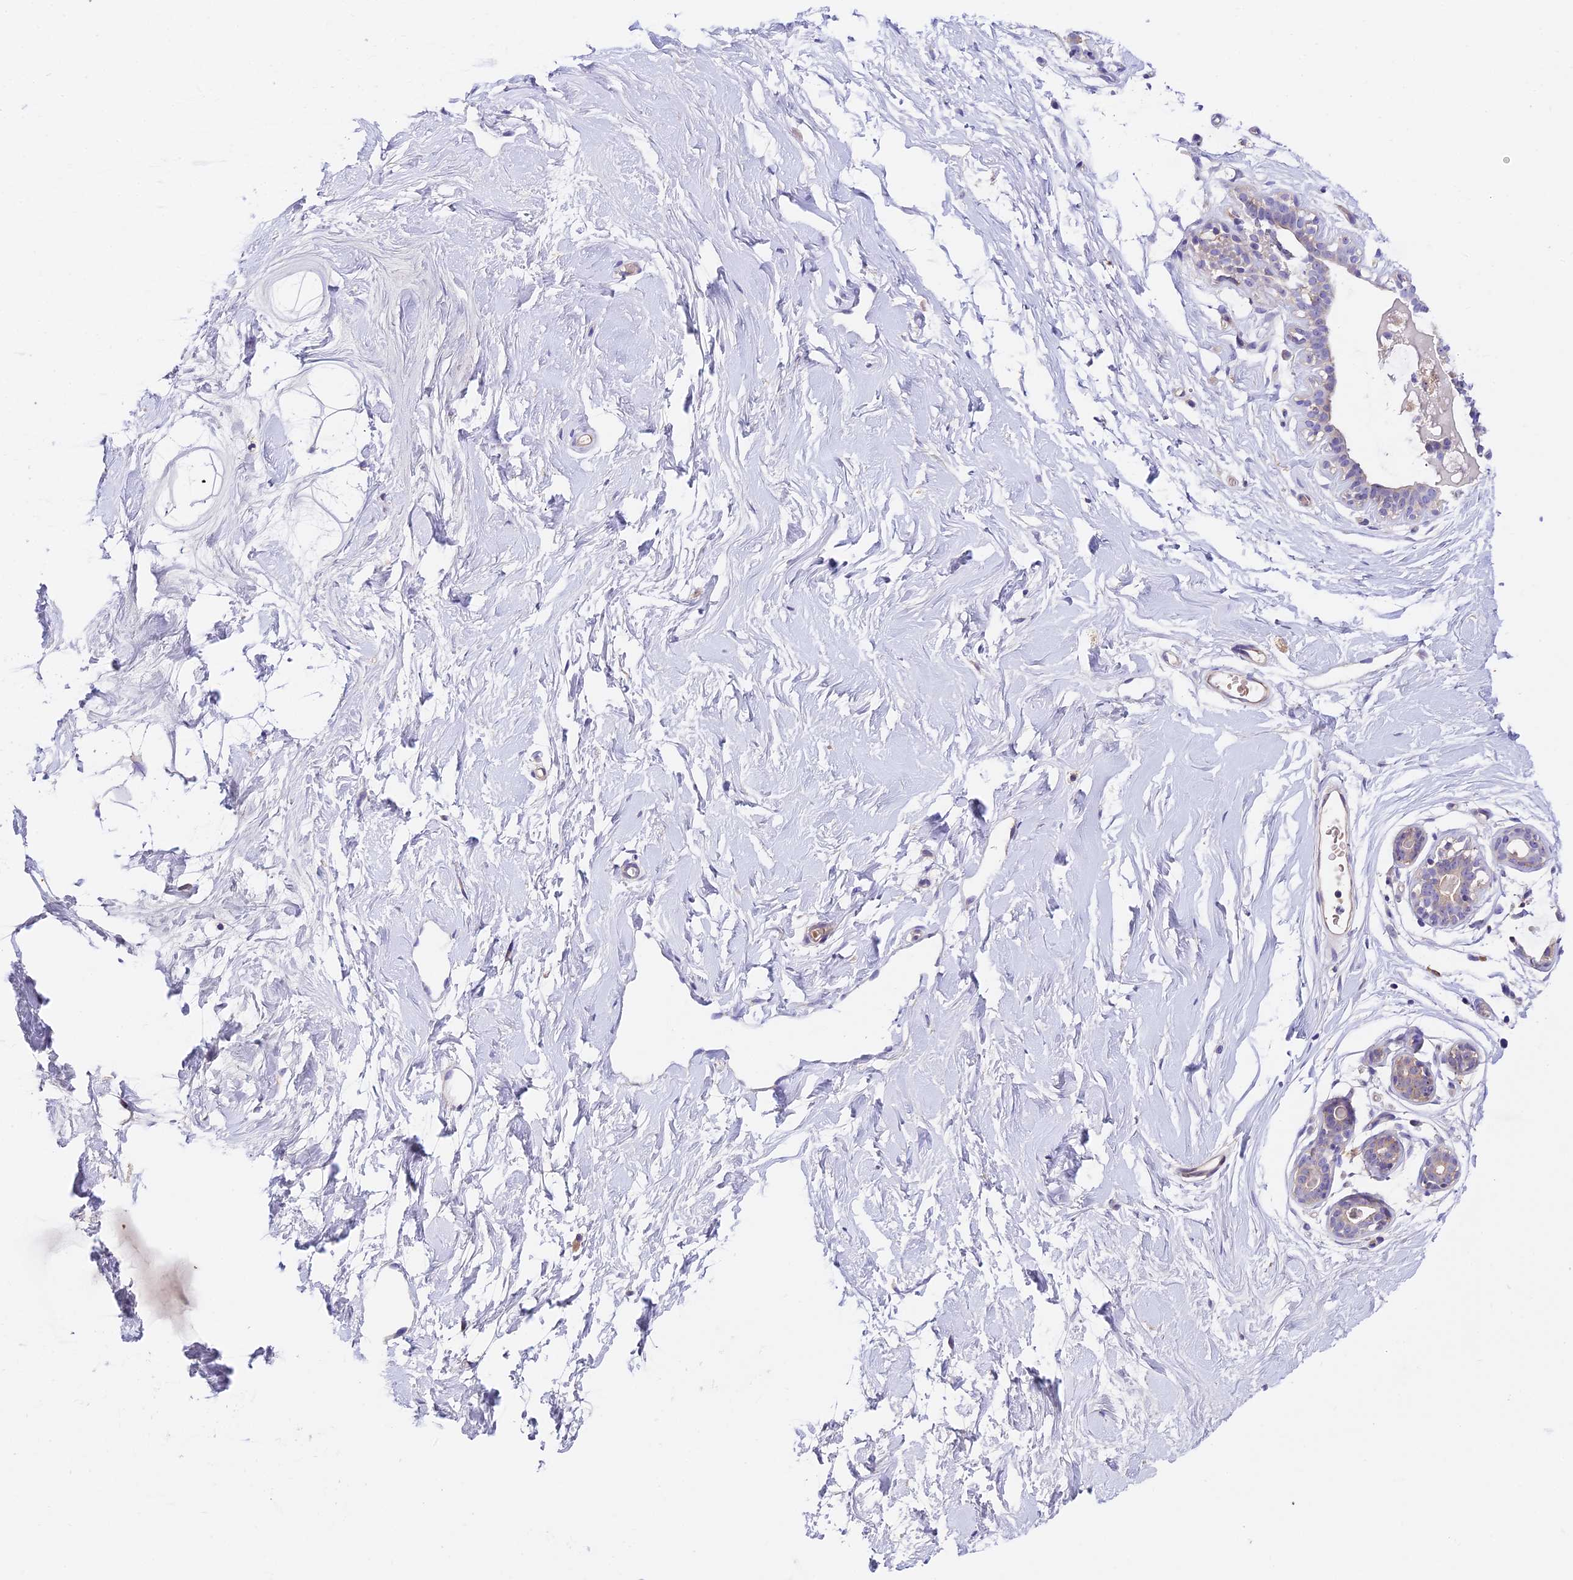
{"staining": {"intensity": "negative", "quantity": "none", "location": "none"}, "tissue": "breast", "cell_type": "Adipocytes", "image_type": "normal", "snomed": [{"axis": "morphology", "description": "Normal tissue, NOS"}, {"axis": "morphology", "description": "Adenoma, NOS"}, {"axis": "topography", "description": "Breast"}], "caption": "IHC of normal human breast shows no staining in adipocytes.", "gene": "DUSP29", "patient": {"sex": "female", "age": 23}}